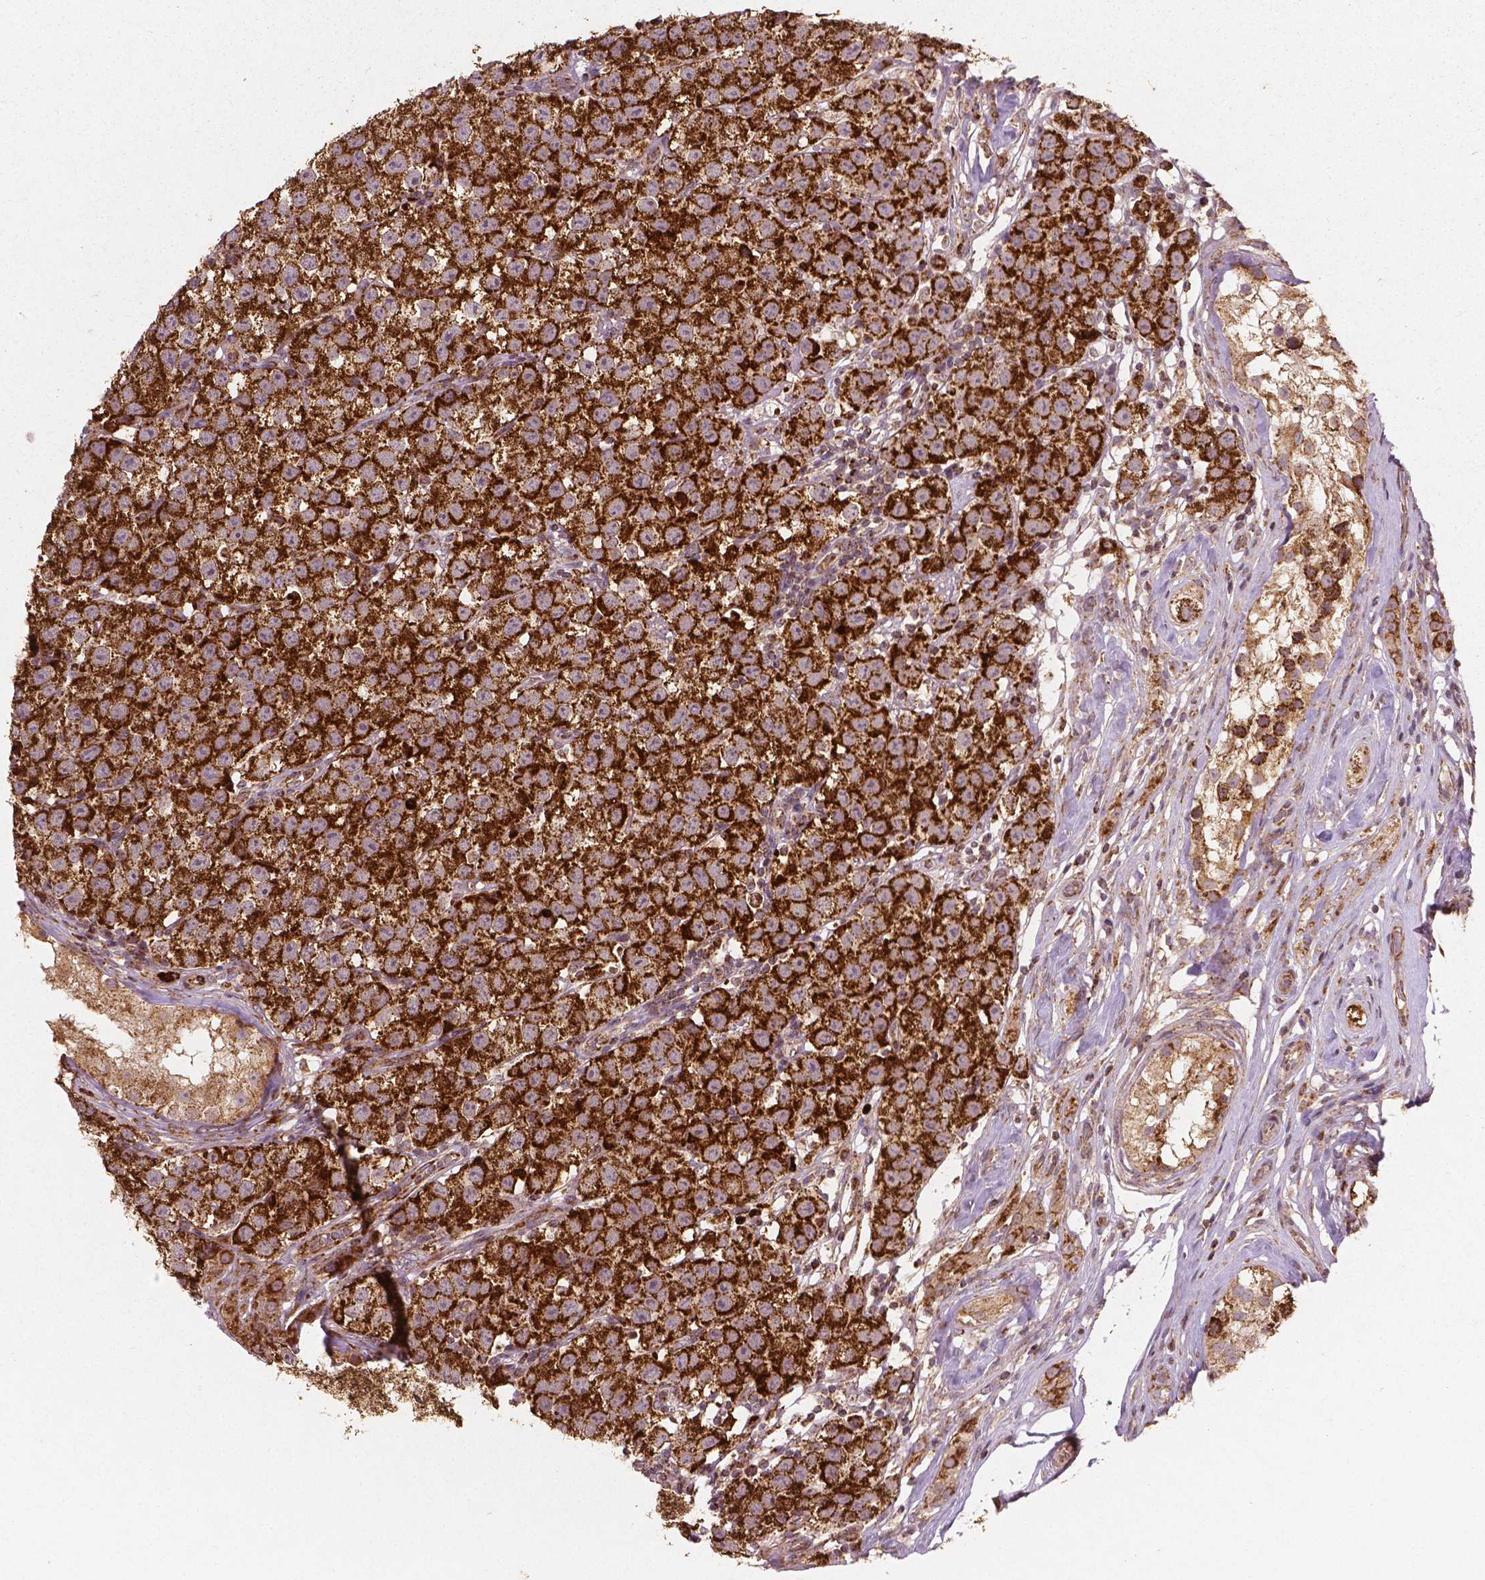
{"staining": {"intensity": "strong", "quantity": ">75%", "location": "cytoplasmic/membranous"}, "tissue": "testis cancer", "cell_type": "Tumor cells", "image_type": "cancer", "snomed": [{"axis": "morphology", "description": "Seminoma, NOS"}, {"axis": "topography", "description": "Testis"}], "caption": "Testis cancer (seminoma) stained for a protein exhibits strong cytoplasmic/membranous positivity in tumor cells. (Brightfield microscopy of DAB IHC at high magnification).", "gene": "PGAM5", "patient": {"sex": "male", "age": 34}}